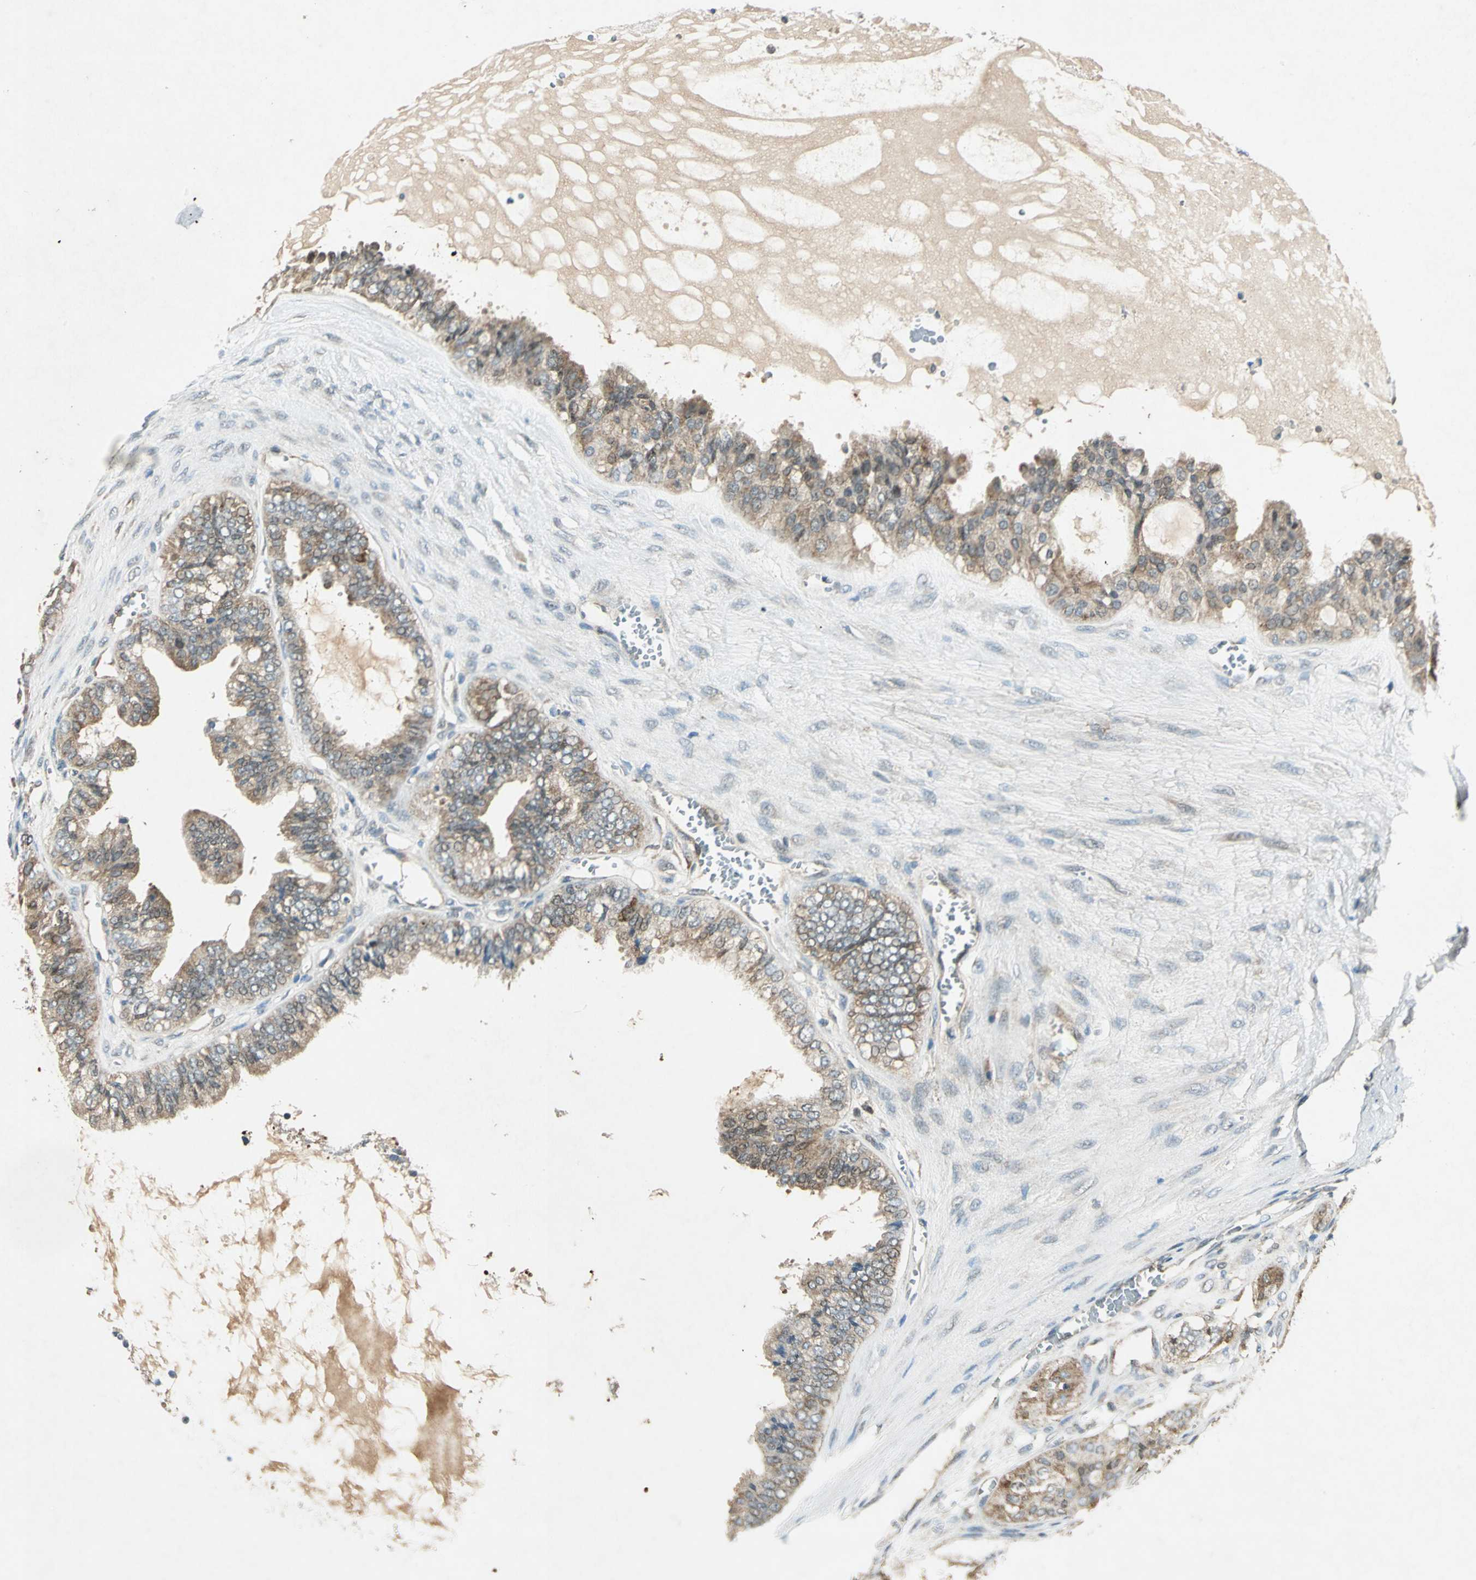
{"staining": {"intensity": "weak", "quantity": ">75%", "location": "cytoplasmic/membranous"}, "tissue": "ovarian cancer", "cell_type": "Tumor cells", "image_type": "cancer", "snomed": [{"axis": "morphology", "description": "Carcinoma, NOS"}, {"axis": "morphology", "description": "Carcinoma, endometroid"}, {"axis": "topography", "description": "Ovary"}], "caption": "Protein expression analysis of human ovarian carcinoma reveals weak cytoplasmic/membranous positivity in about >75% of tumor cells. (IHC, brightfield microscopy, high magnification).", "gene": "AHSA1", "patient": {"sex": "female", "age": 50}}